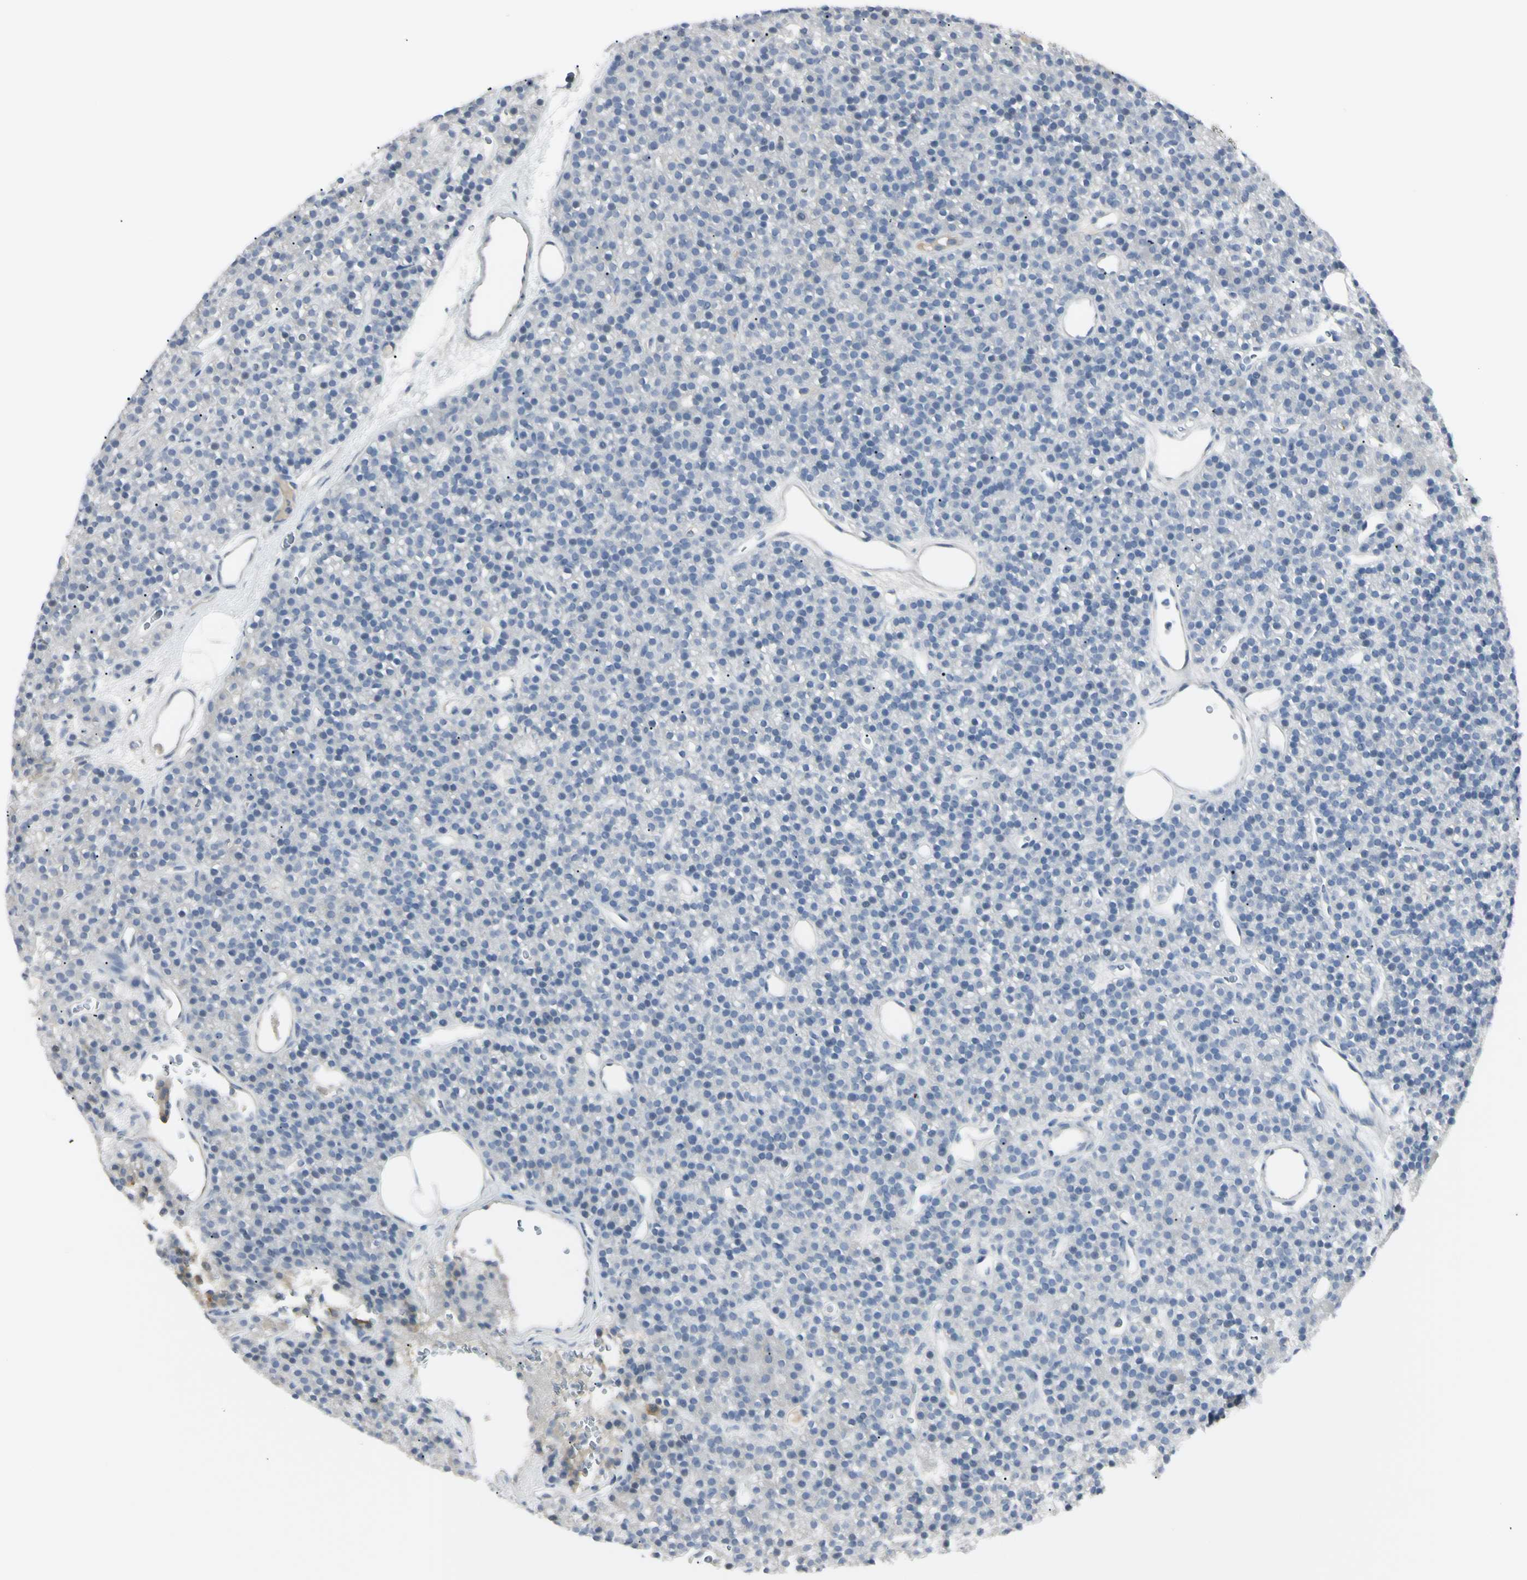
{"staining": {"intensity": "negative", "quantity": "none", "location": "none"}, "tissue": "parathyroid gland", "cell_type": "Glandular cells", "image_type": "normal", "snomed": [{"axis": "morphology", "description": "Normal tissue, NOS"}, {"axis": "morphology", "description": "Hyperplasia, NOS"}, {"axis": "topography", "description": "Parathyroid gland"}], "caption": "This is an immunohistochemistry image of unremarkable parathyroid gland. There is no staining in glandular cells.", "gene": "PIP", "patient": {"sex": "male", "age": 44}}